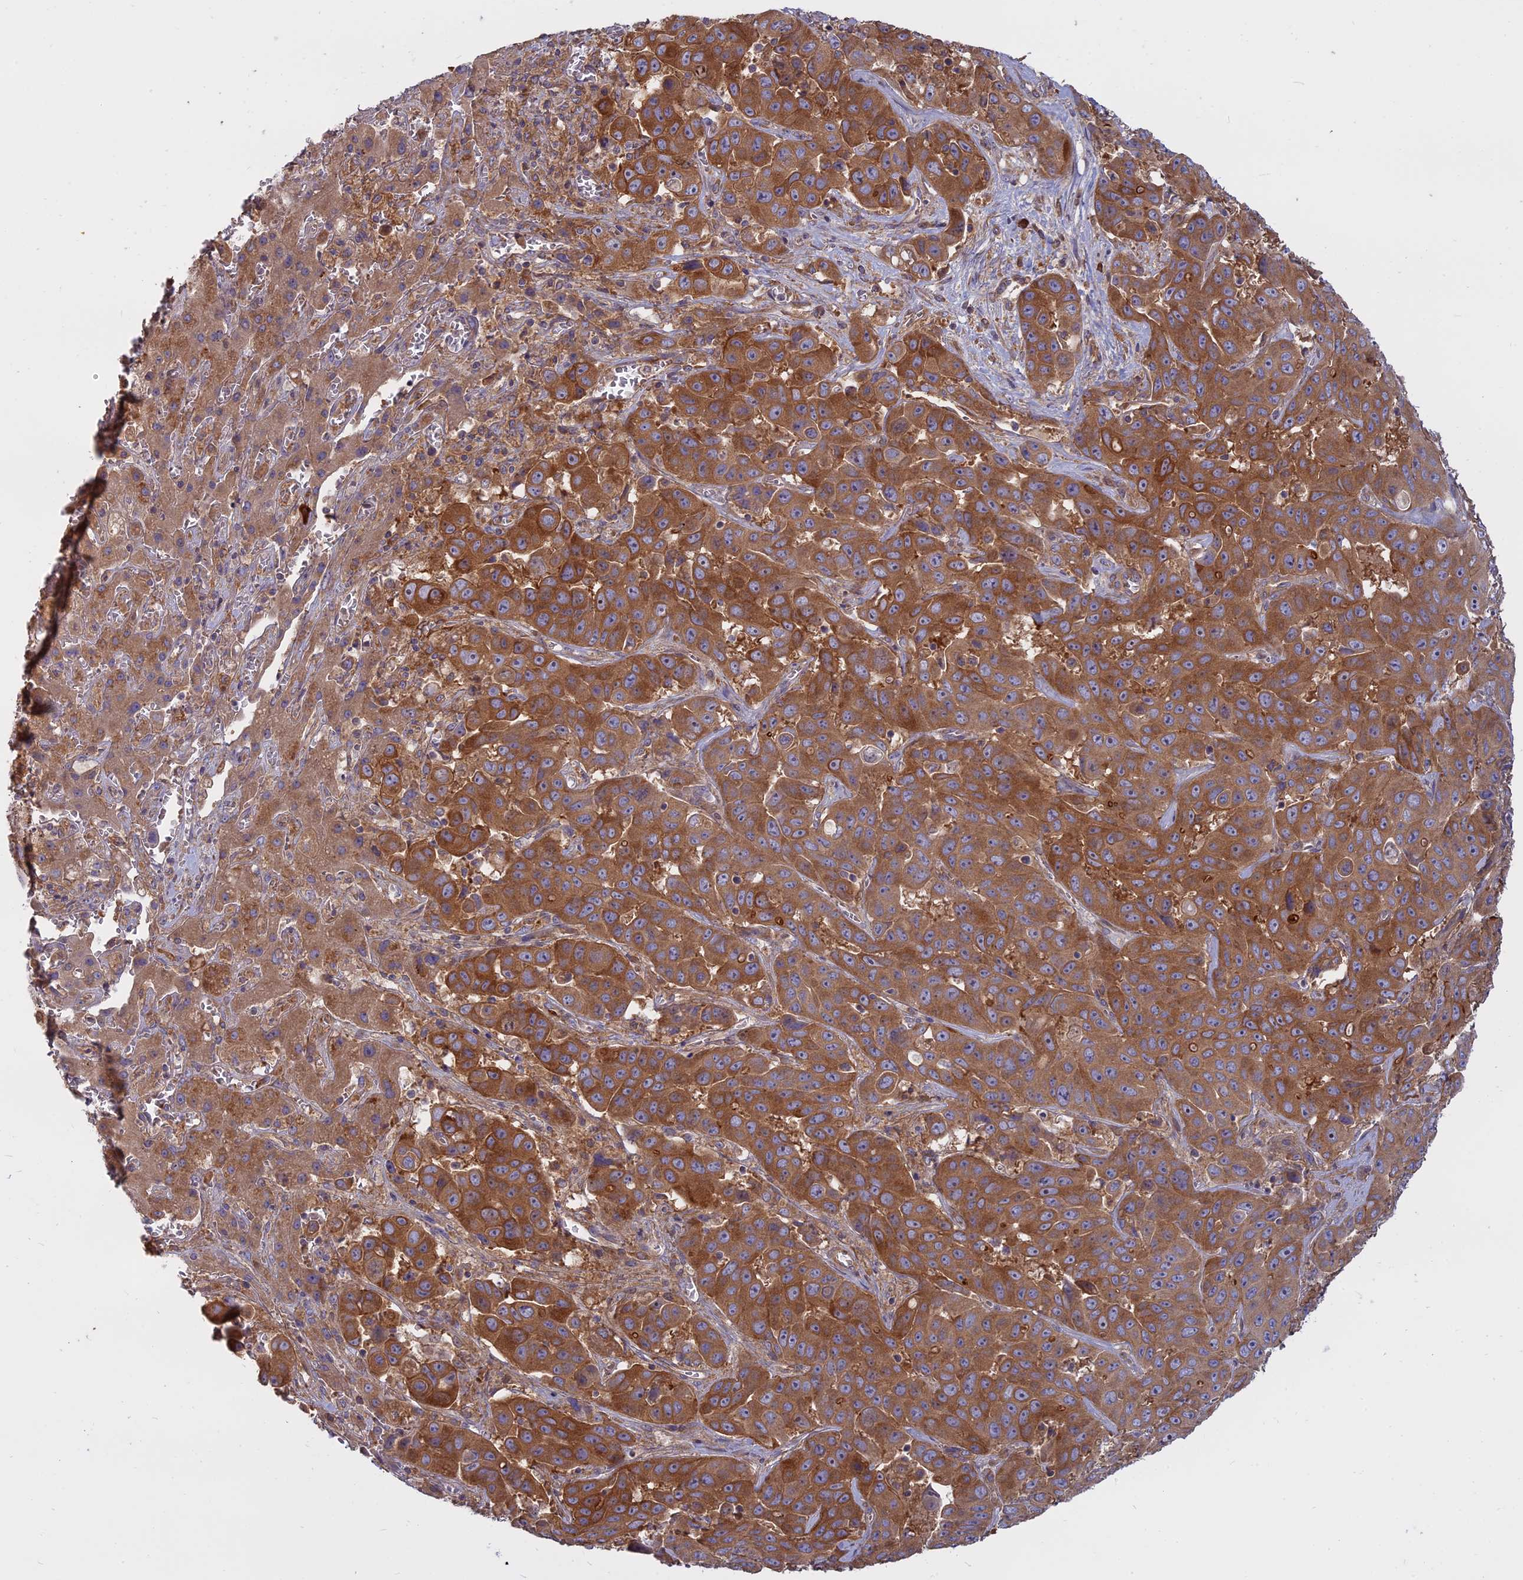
{"staining": {"intensity": "moderate", "quantity": ">75%", "location": "cytoplasmic/membranous"}, "tissue": "liver cancer", "cell_type": "Tumor cells", "image_type": "cancer", "snomed": [{"axis": "morphology", "description": "Cholangiocarcinoma"}, {"axis": "topography", "description": "Liver"}], "caption": "This histopathology image displays immunohistochemistry staining of liver cancer (cholangiocarcinoma), with medium moderate cytoplasmic/membranous staining in approximately >75% of tumor cells.", "gene": "TMEM208", "patient": {"sex": "female", "age": 52}}